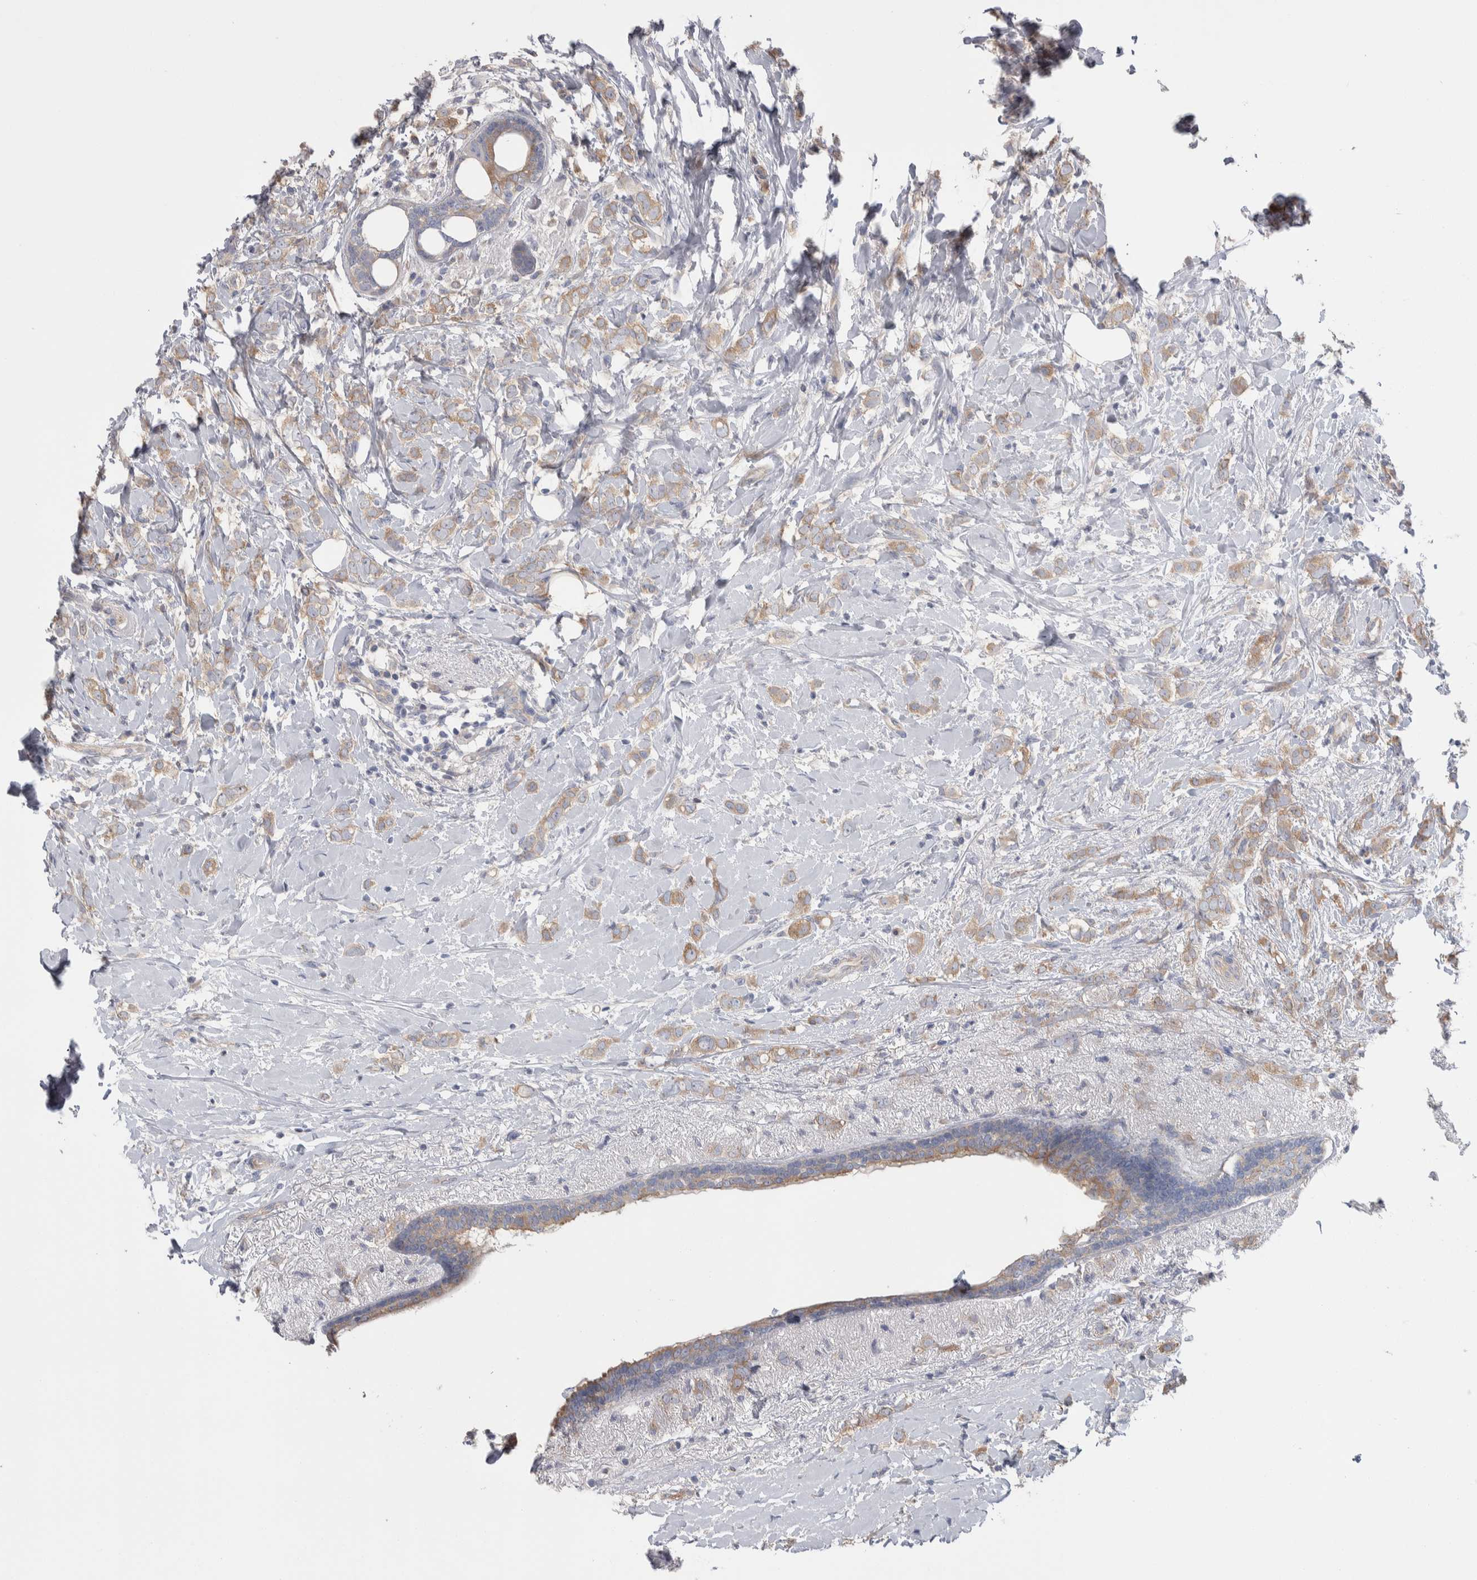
{"staining": {"intensity": "weak", "quantity": ">75%", "location": "cytoplasmic/membranous"}, "tissue": "breast cancer", "cell_type": "Tumor cells", "image_type": "cancer", "snomed": [{"axis": "morphology", "description": "Normal tissue, NOS"}, {"axis": "morphology", "description": "Lobular carcinoma"}, {"axis": "topography", "description": "Breast"}], "caption": "This histopathology image shows IHC staining of breast lobular carcinoma, with low weak cytoplasmic/membranous staining in approximately >75% of tumor cells.", "gene": "GPHN", "patient": {"sex": "female", "age": 47}}